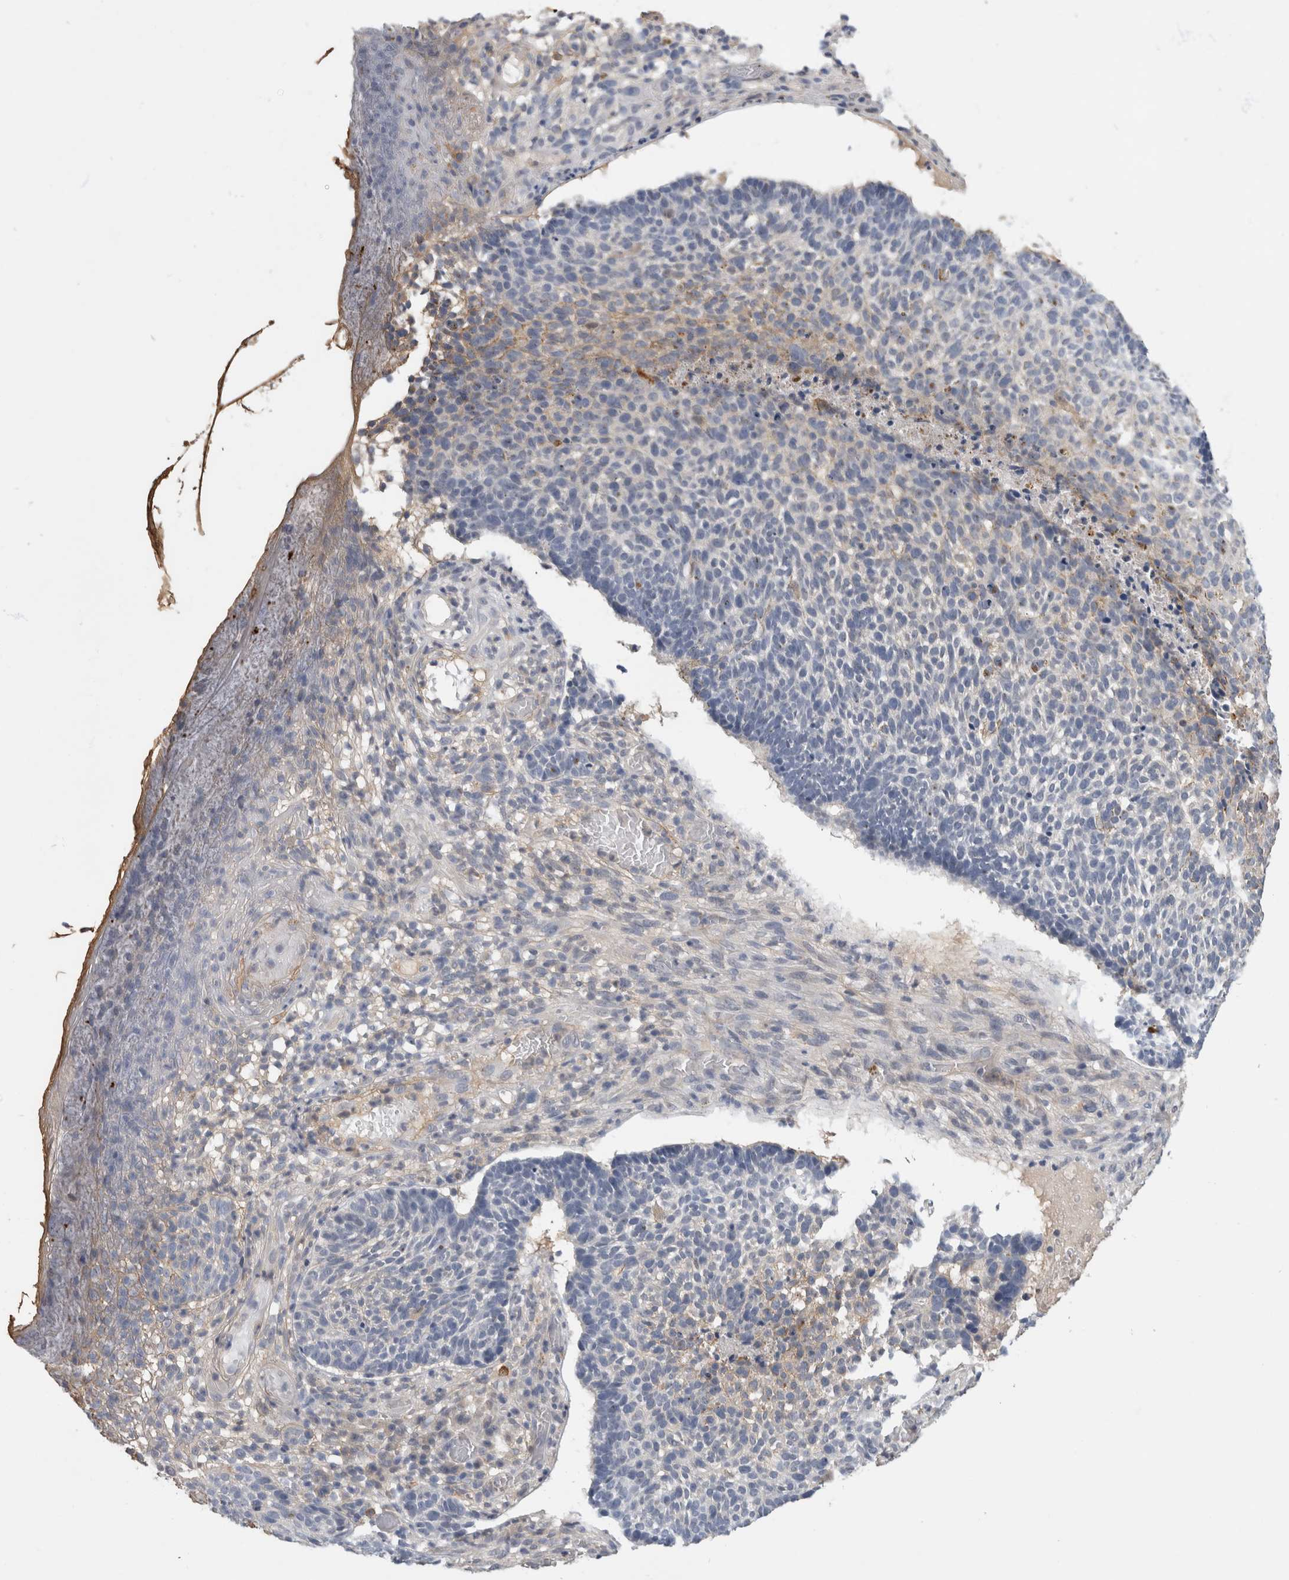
{"staining": {"intensity": "negative", "quantity": "none", "location": "none"}, "tissue": "skin cancer", "cell_type": "Tumor cells", "image_type": "cancer", "snomed": [{"axis": "morphology", "description": "Basal cell carcinoma"}, {"axis": "topography", "description": "Skin"}], "caption": "Basal cell carcinoma (skin) was stained to show a protein in brown. There is no significant staining in tumor cells. (DAB immunohistochemistry, high magnification).", "gene": "PGM1", "patient": {"sex": "male", "age": 85}}